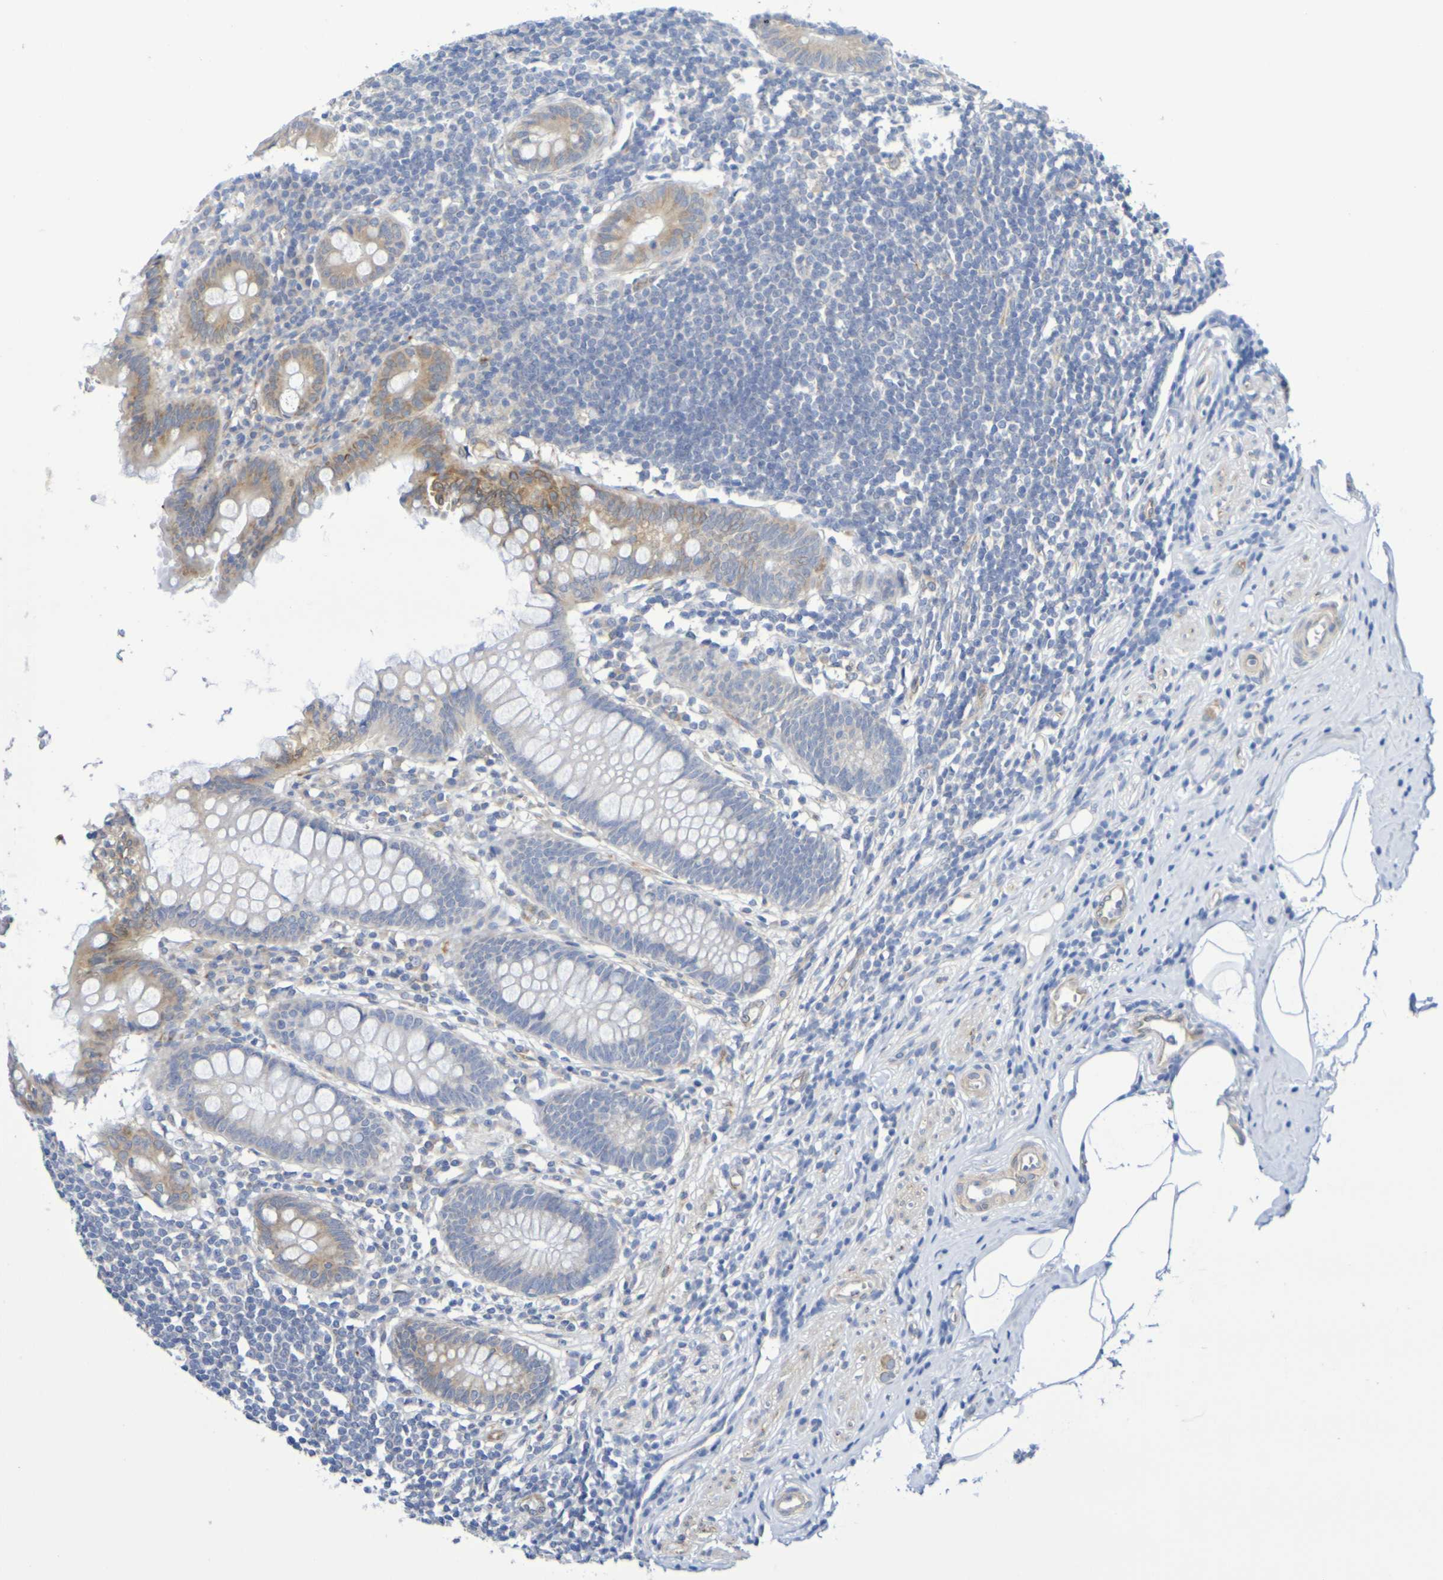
{"staining": {"intensity": "moderate", "quantity": ">75%", "location": "cytoplasmic/membranous"}, "tissue": "appendix", "cell_type": "Glandular cells", "image_type": "normal", "snomed": [{"axis": "morphology", "description": "Normal tissue, NOS"}, {"axis": "topography", "description": "Appendix"}], "caption": "The immunohistochemical stain highlights moderate cytoplasmic/membranous positivity in glandular cells of unremarkable appendix.", "gene": "TMCC3", "patient": {"sex": "female", "age": 50}}